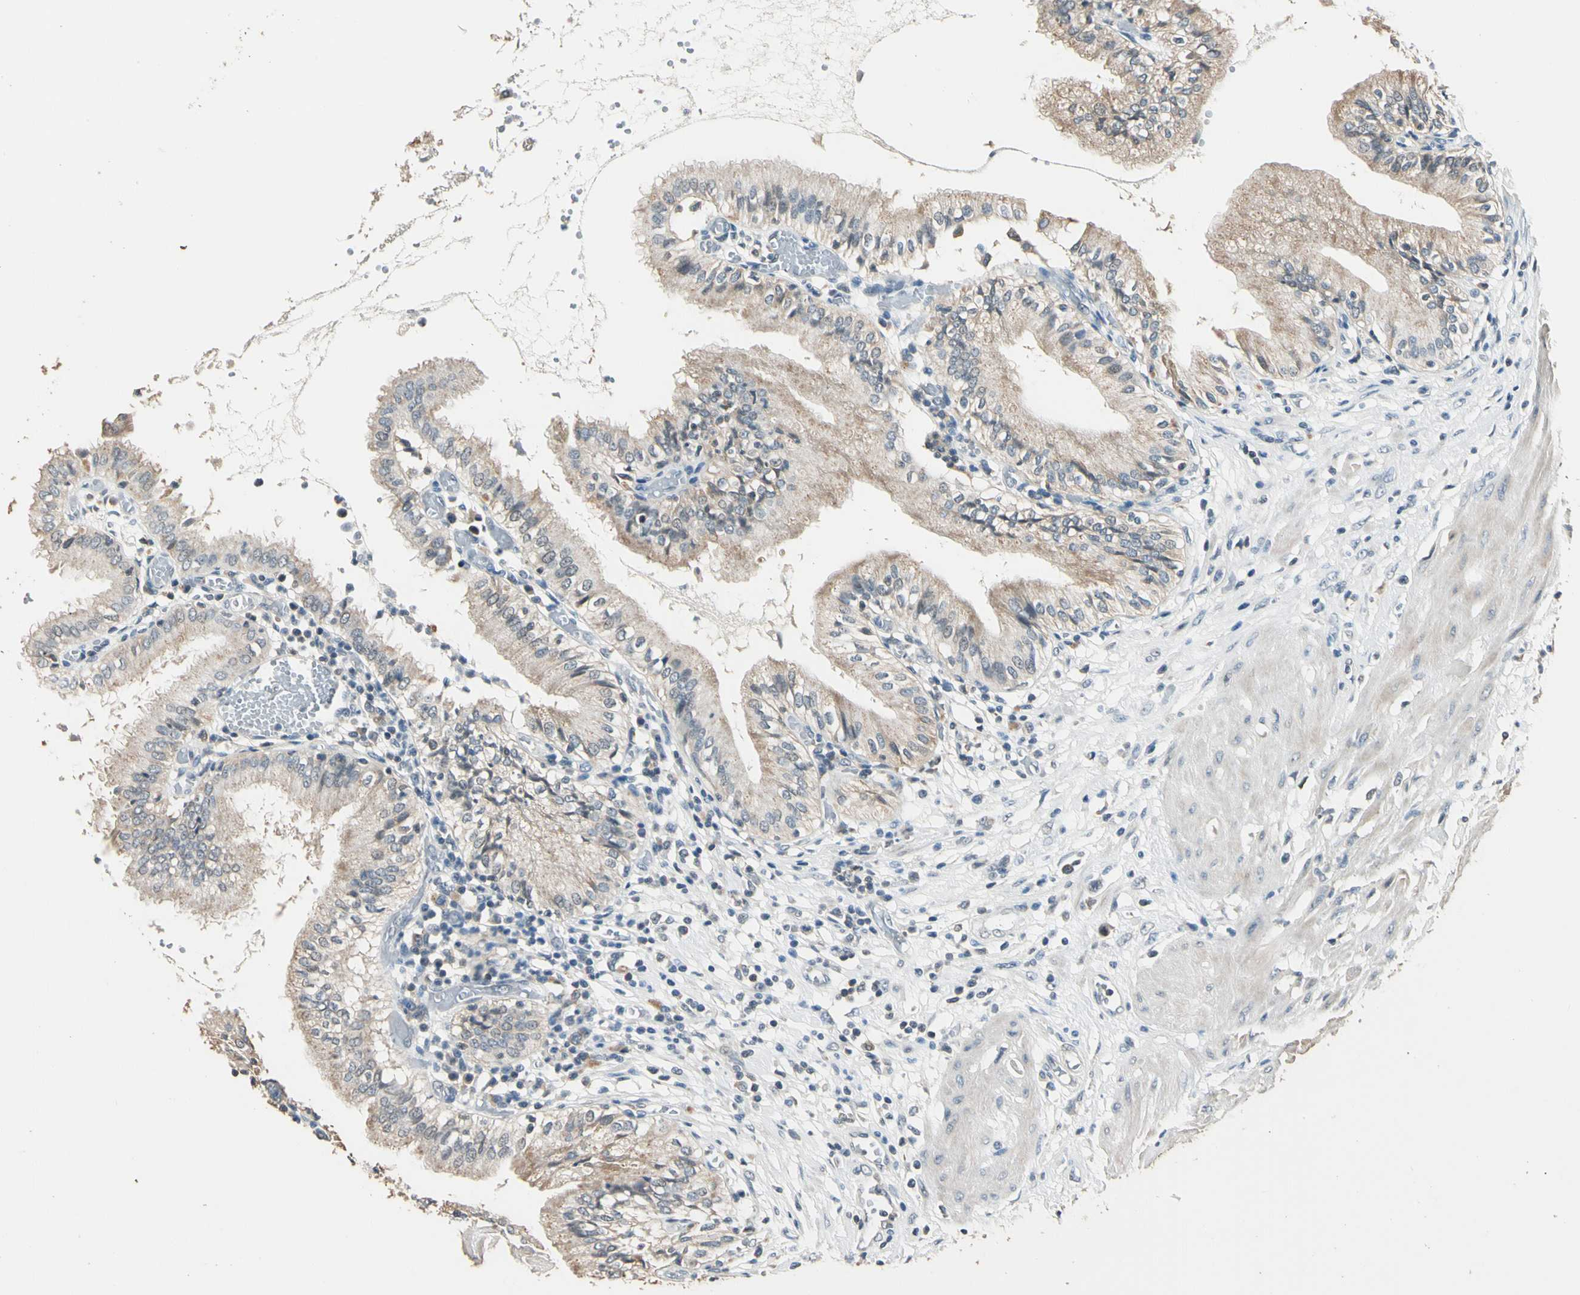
{"staining": {"intensity": "moderate", "quantity": ">75%", "location": "cytoplasmic/membranous"}, "tissue": "gallbladder", "cell_type": "Glandular cells", "image_type": "normal", "snomed": [{"axis": "morphology", "description": "Normal tissue, NOS"}, {"axis": "topography", "description": "Gallbladder"}], "caption": "A high-resolution histopathology image shows IHC staining of normal gallbladder, which exhibits moderate cytoplasmic/membranous positivity in approximately >75% of glandular cells.", "gene": "MAP3K7", "patient": {"sex": "male", "age": 58}}